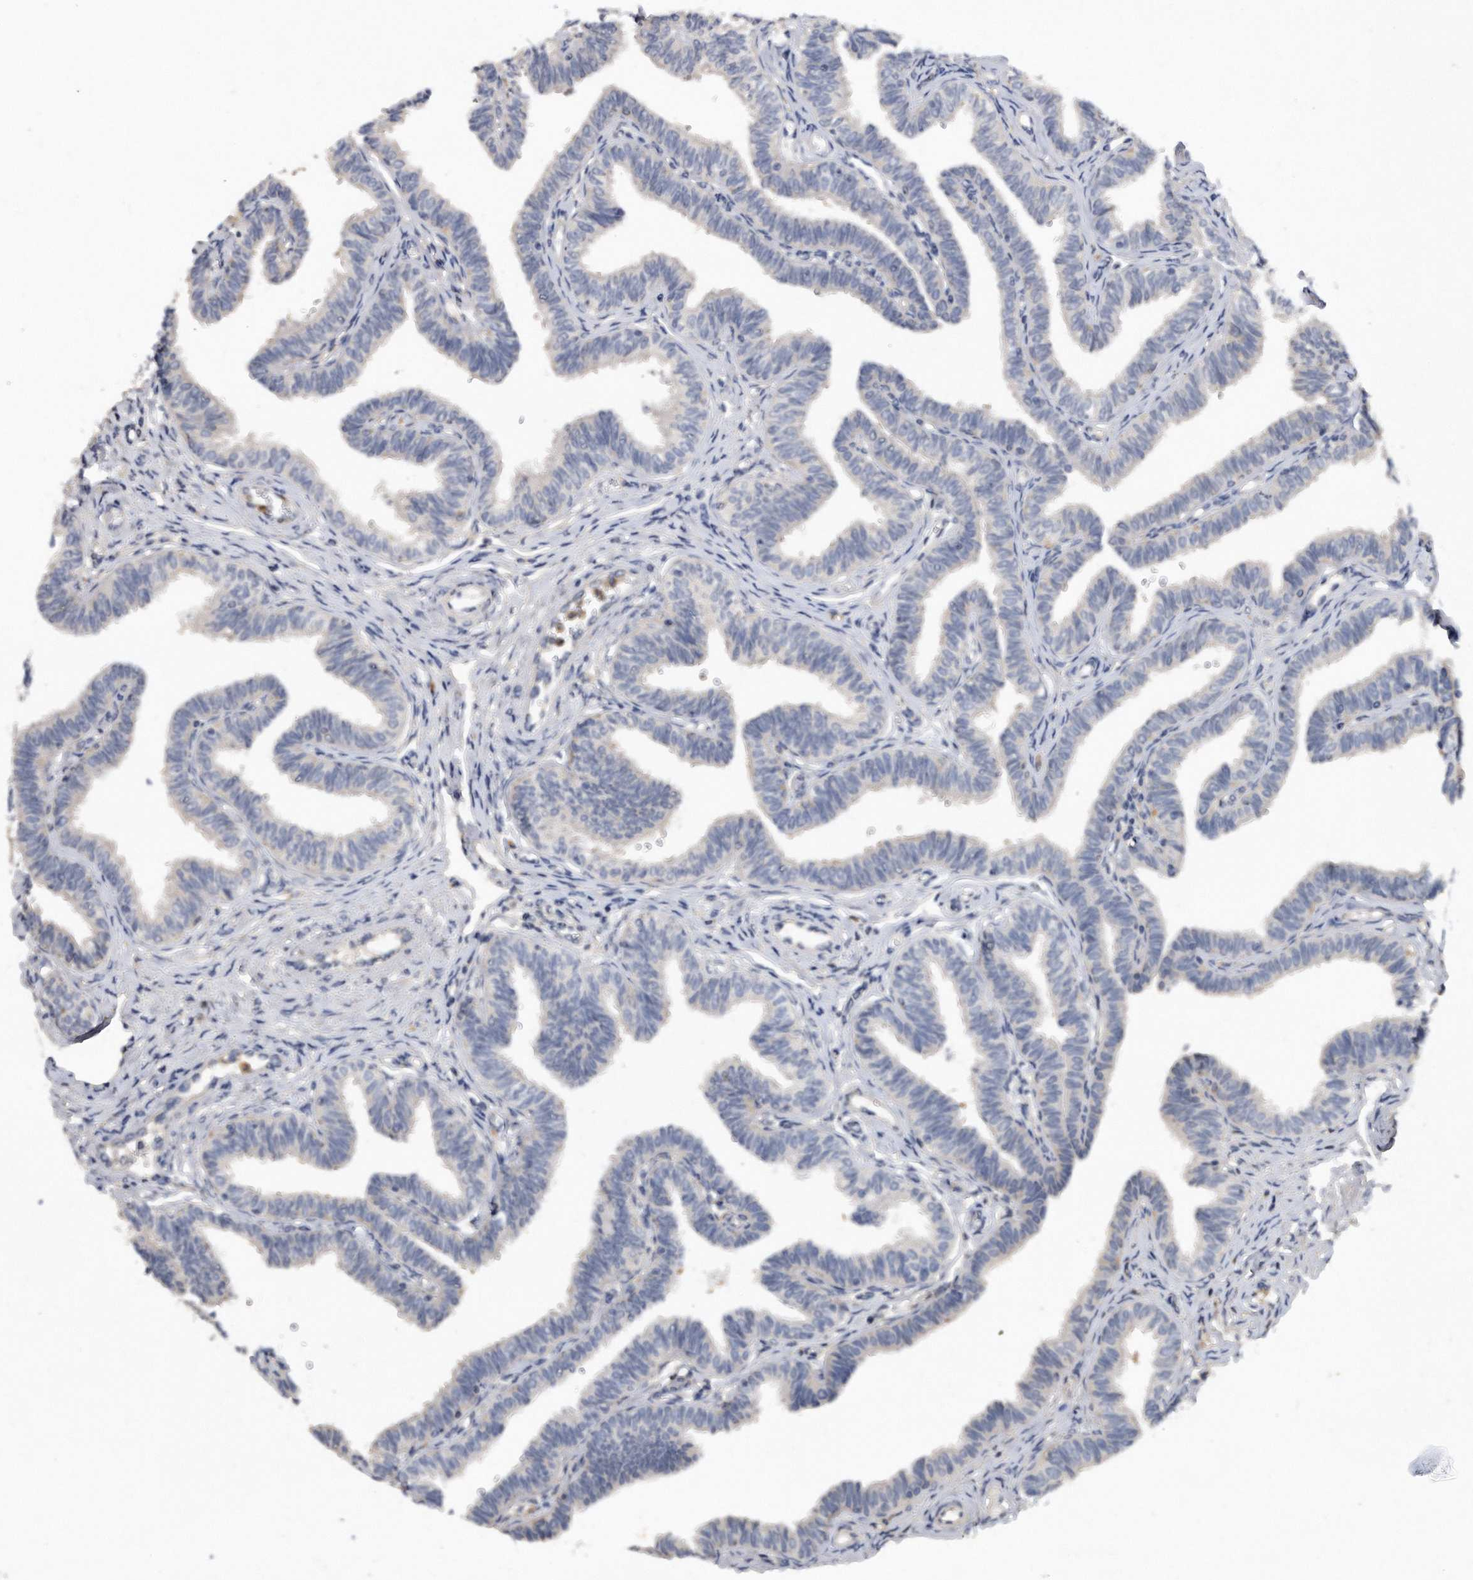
{"staining": {"intensity": "negative", "quantity": "none", "location": "none"}, "tissue": "fallopian tube", "cell_type": "Glandular cells", "image_type": "normal", "snomed": [{"axis": "morphology", "description": "Normal tissue, NOS"}, {"axis": "topography", "description": "Fallopian tube"}, {"axis": "topography", "description": "Ovary"}], "caption": "An image of human fallopian tube is negative for staining in glandular cells. Nuclei are stained in blue.", "gene": "HOMER3", "patient": {"sex": "female", "age": 23}}